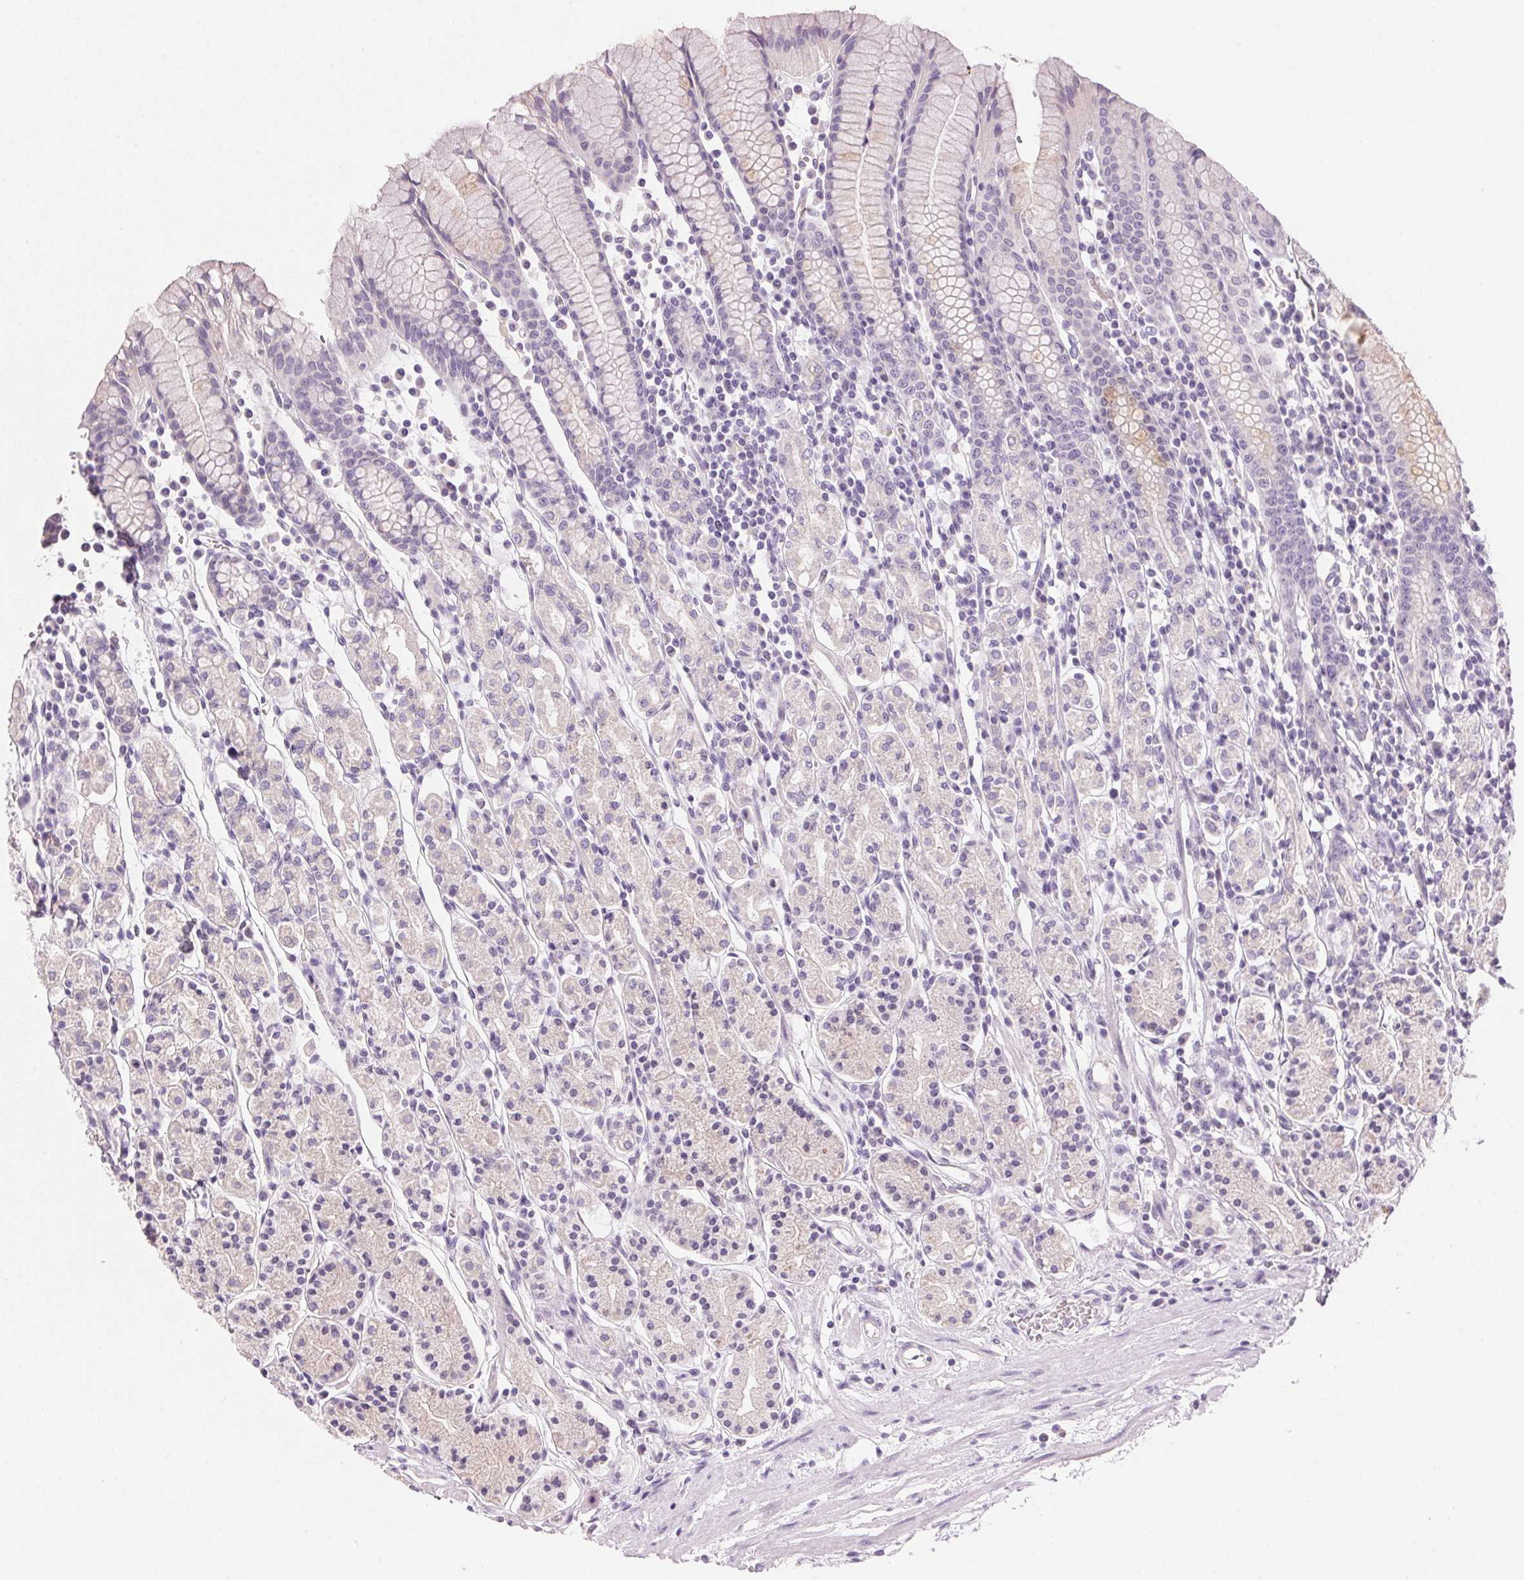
{"staining": {"intensity": "weak", "quantity": "<25%", "location": "cytoplasmic/membranous"}, "tissue": "stomach", "cell_type": "Glandular cells", "image_type": "normal", "snomed": [{"axis": "morphology", "description": "Normal tissue, NOS"}, {"axis": "topography", "description": "Stomach, upper"}, {"axis": "topography", "description": "Stomach"}], "caption": "Micrograph shows no significant protein positivity in glandular cells of unremarkable stomach. (DAB immunohistochemistry visualized using brightfield microscopy, high magnification).", "gene": "HSD17B2", "patient": {"sex": "male", "age": 62}}